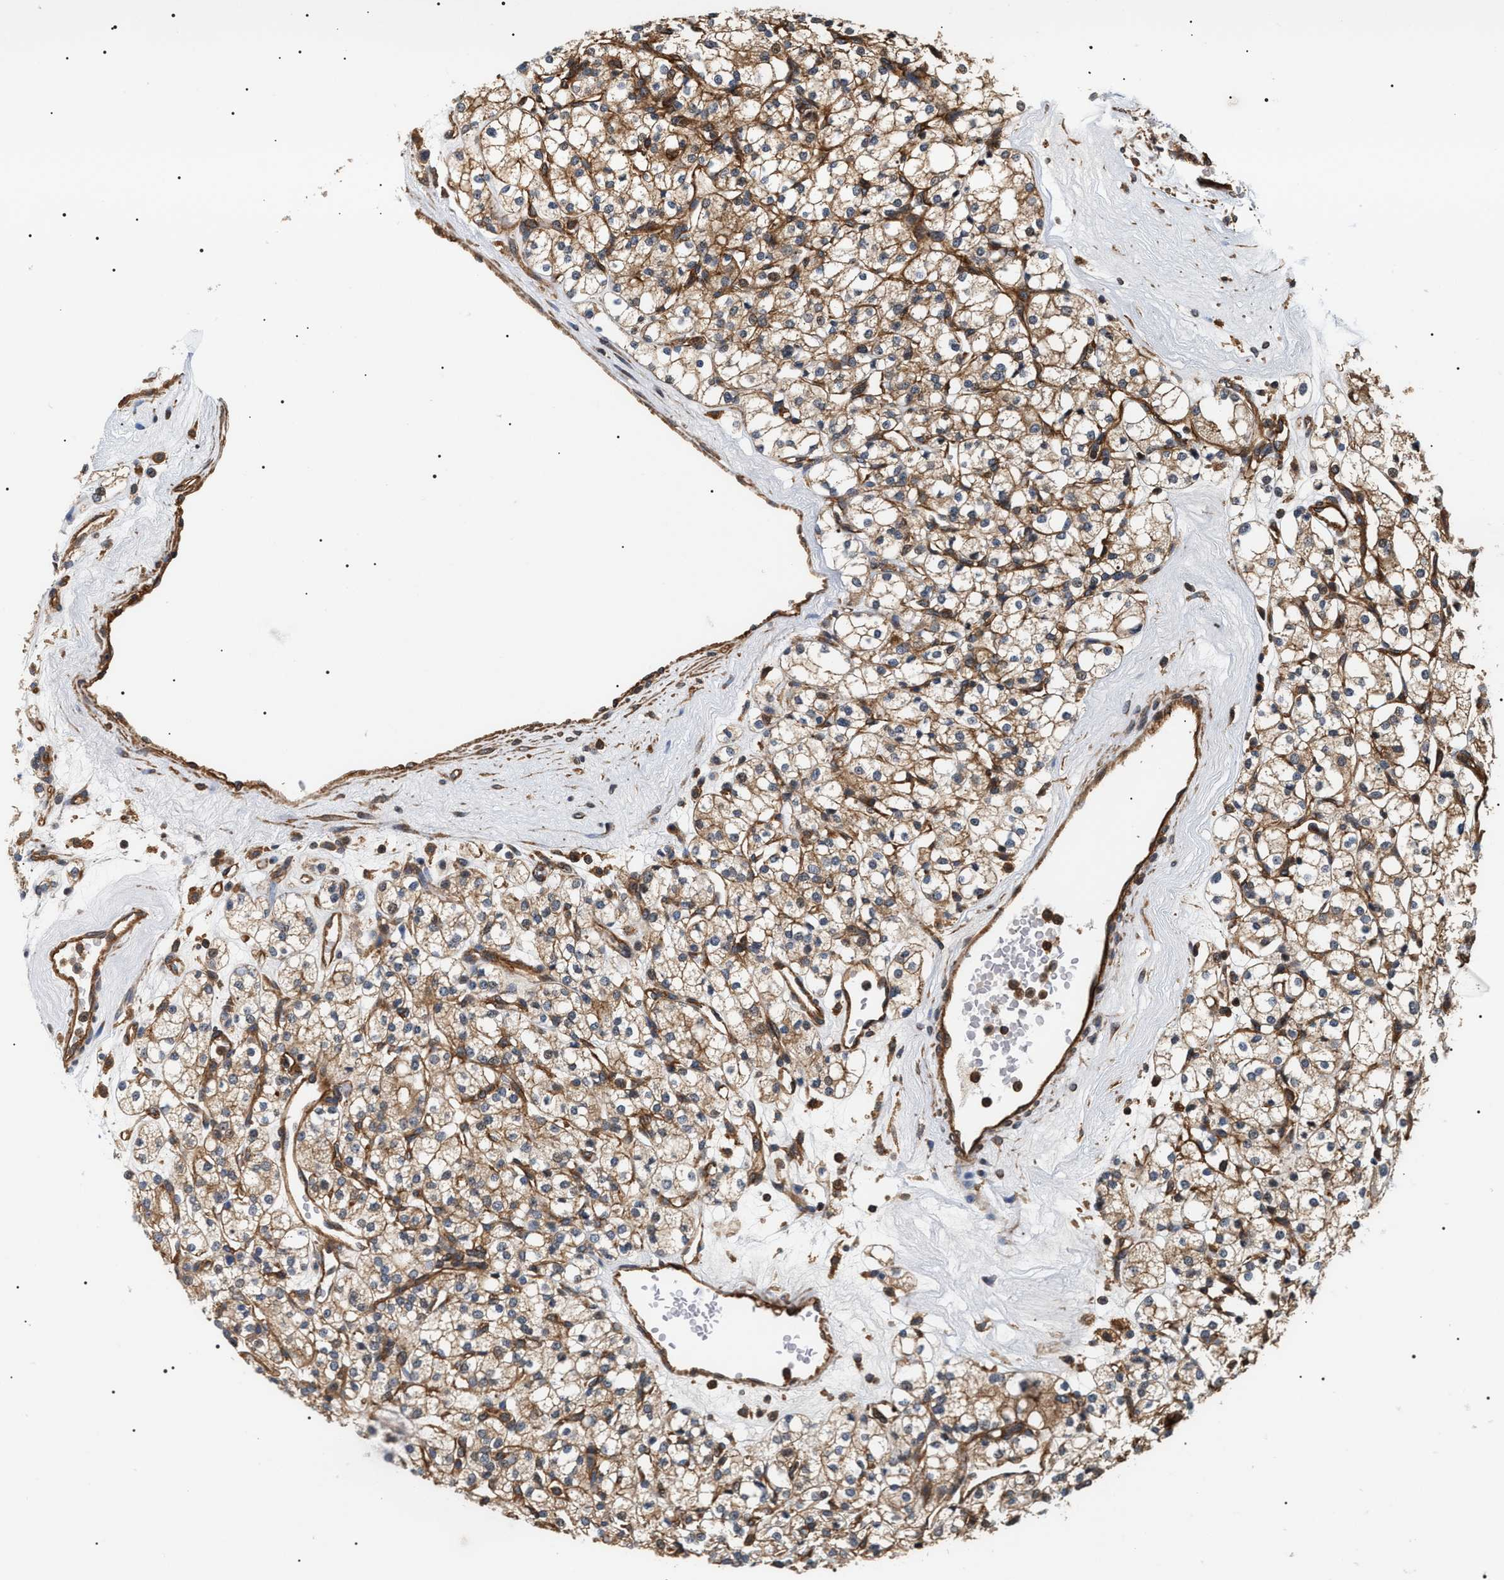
{"staining": {"intensity": "moderate", "quantity": ">75%", "location": "cytoplasmic/membranous"}, "tissue": "renal cancer", "cell_type": "Tumor cells", "image_type": "cancer", "snomed": [{"axis": "morphology", "description": "Adenocarcinoma, NOS"}, {"axis": "topography", "description": "Kidney"}], "caption": "Immunohistochemical staining of renal cancer (adenocarcinoma) shows medium levels of moderate cytoplasmic/membranous positivity in approximately >75% of tumor cells.", "gene": "SH3GLB2", "patient": {"sex": "male", "age": 77}}